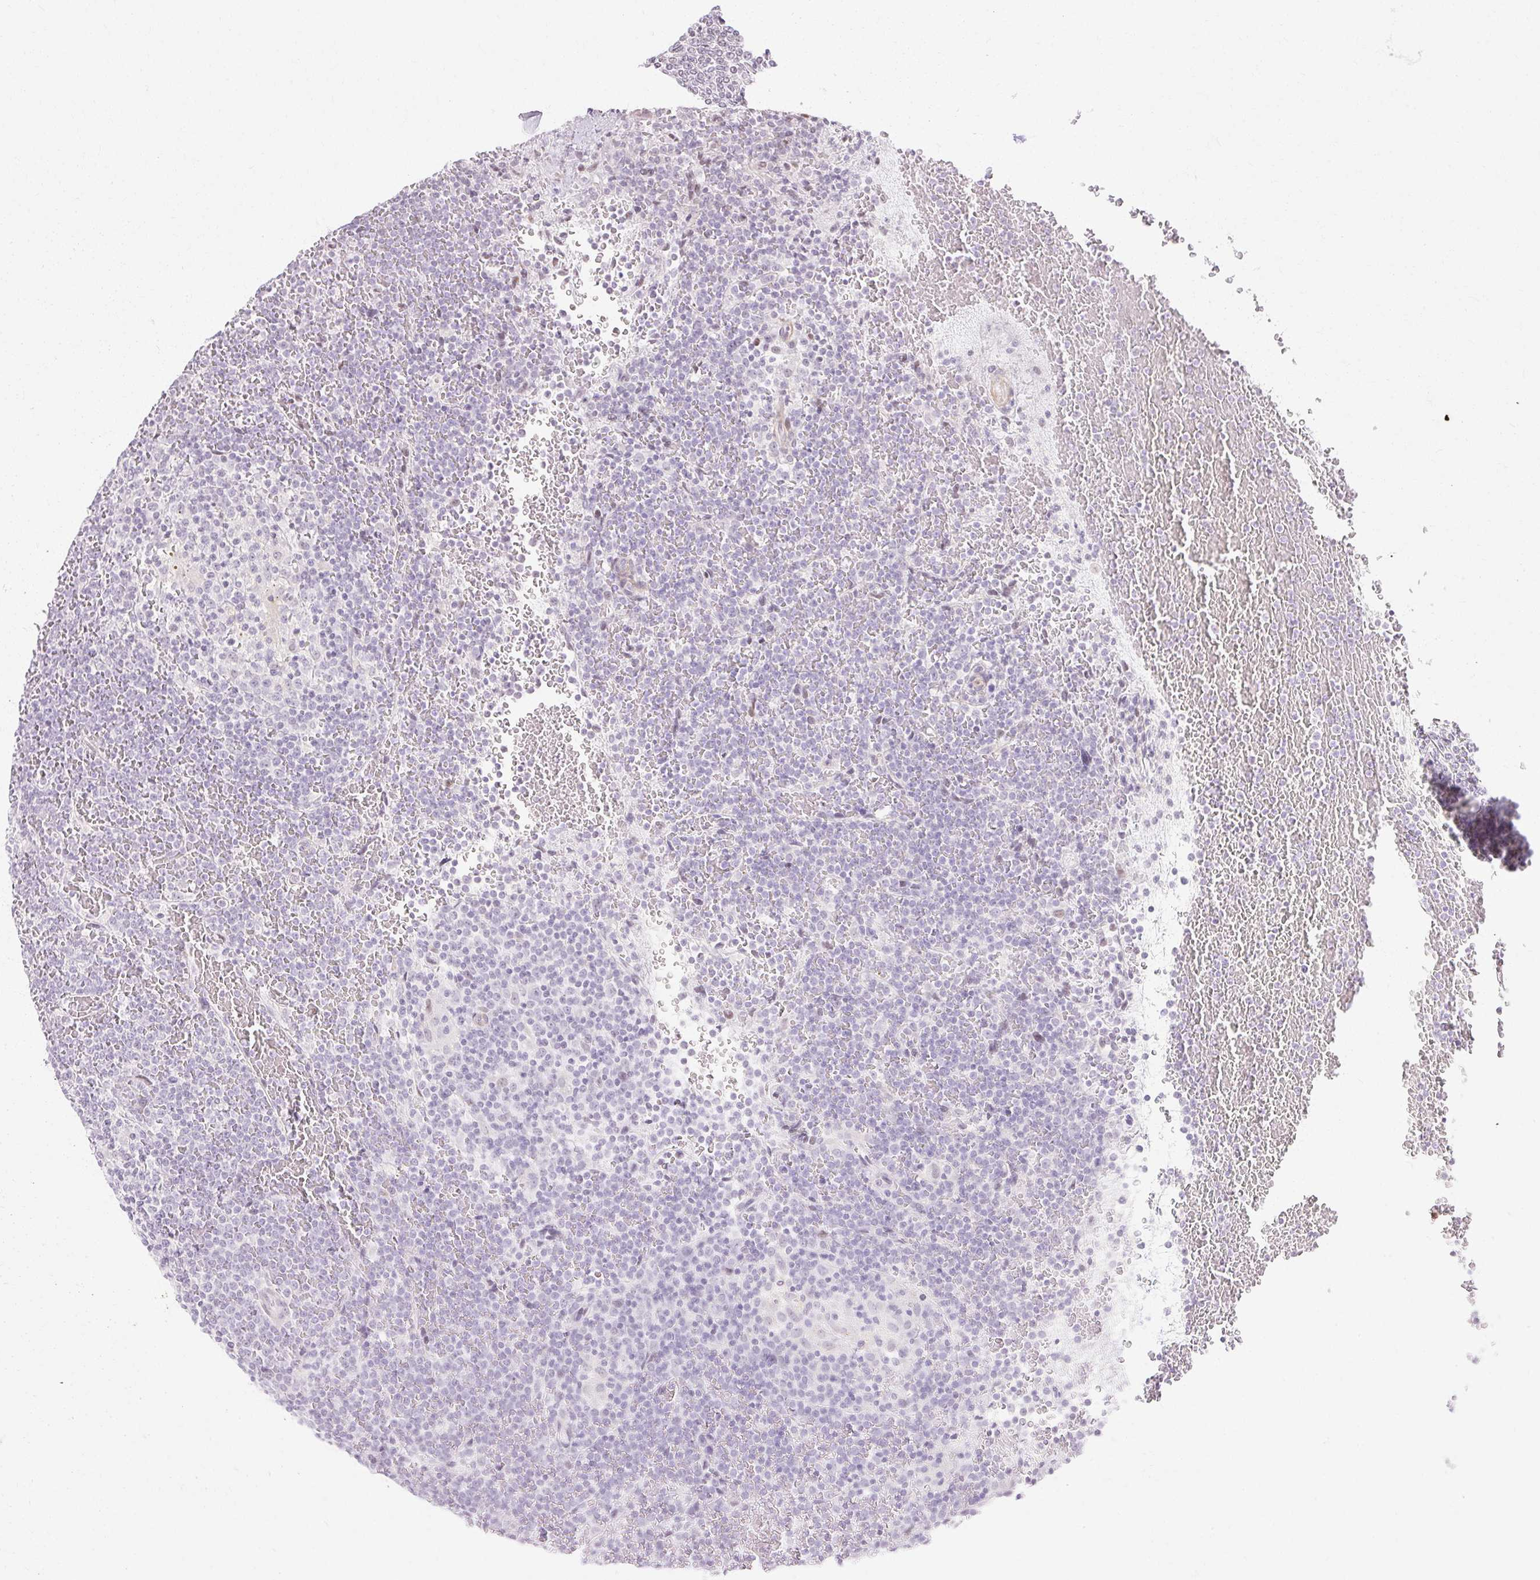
{"staining": {"intensity": "negative", "quantity": "none", "location": "none"}, "tissue": "lymphoma", "cell_type": "Tumor cells", "image_type": "cancer", "snomed": [{"axis": "morphology", "description": "Malignant lymphoma, non-Hodgkin's type, Low grade"}, {"axis": "topography", "description": "Spleen"}], "caption": "Low-grade malignant lymphoma, non-Hodgkin's type stained for a protein using immunohistochemistry exhibits no expression tumor cells.", "gene": "C3orf49", "patient": {"sex": "female", "age": 19}}